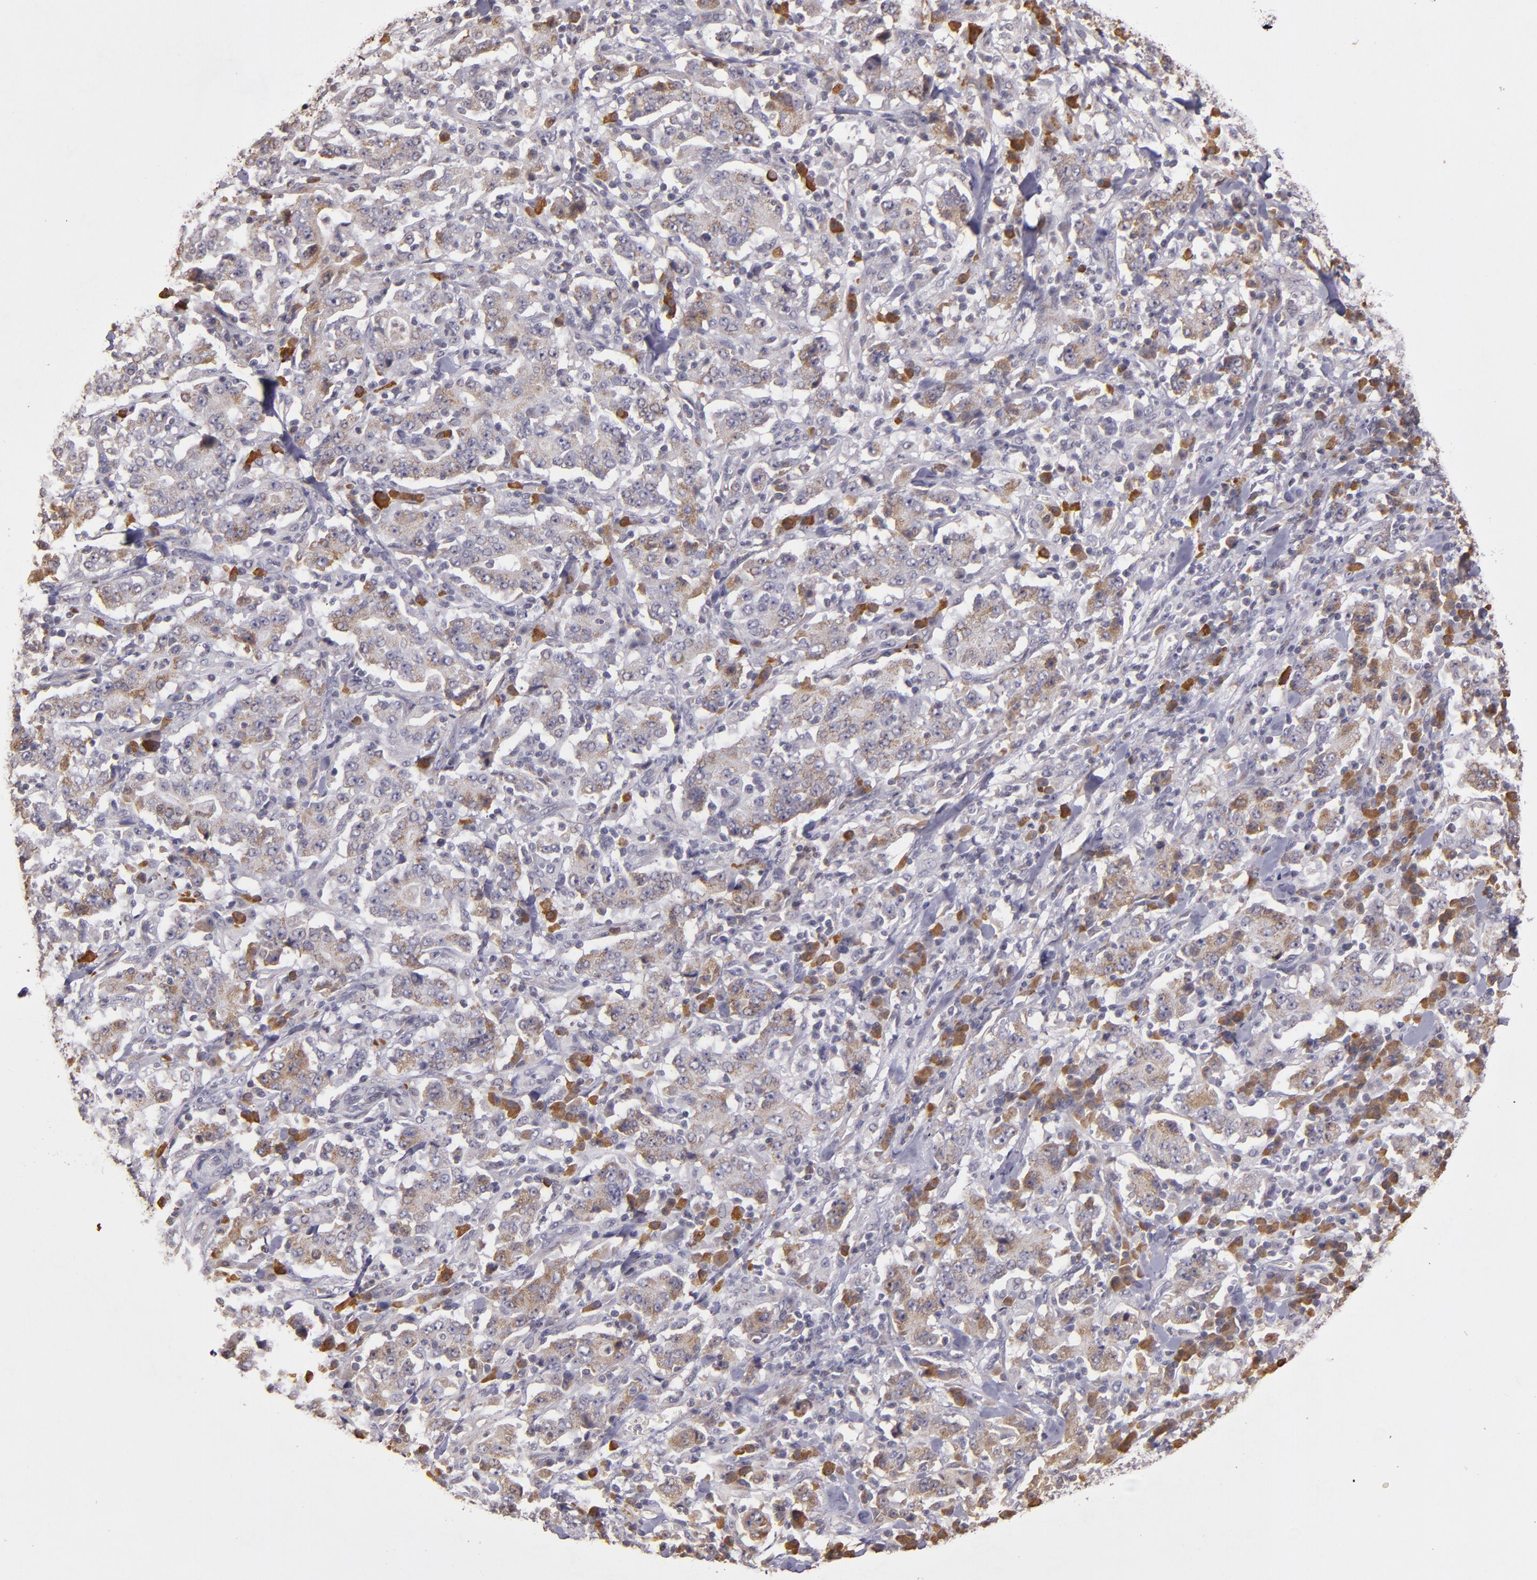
{"staining": {"intensity": "weak", "quantity": "25%-75%", "location": "cytoplasmic/membranous"}, "tissue": "stomach cancer", "cell_type": "Tumor cells", "image_type": "cancer", "snomed": [{"axis": "morphology", "description": "Normal tissue, NOS"}, {"axis": "morphology", "description": "Adenocarcinoma, NOS"}, {"axis": "topography", "description": "Stomach, upper"}, {"axis": "topography", "description": "Stomach"}], "caption": "An image of human adenocarcinoma (stomach) stained for a protein displays weak cytoplasmic/membranous brown staining in tumor cells. (Stains: DAB (3,3'-diaminobenzidine) in brown, nuclei in blue, Microscopy: brightfield microscopy at high magnification).", "gene": "ABL1", "patient": {"sex": "male", "age": 59}}